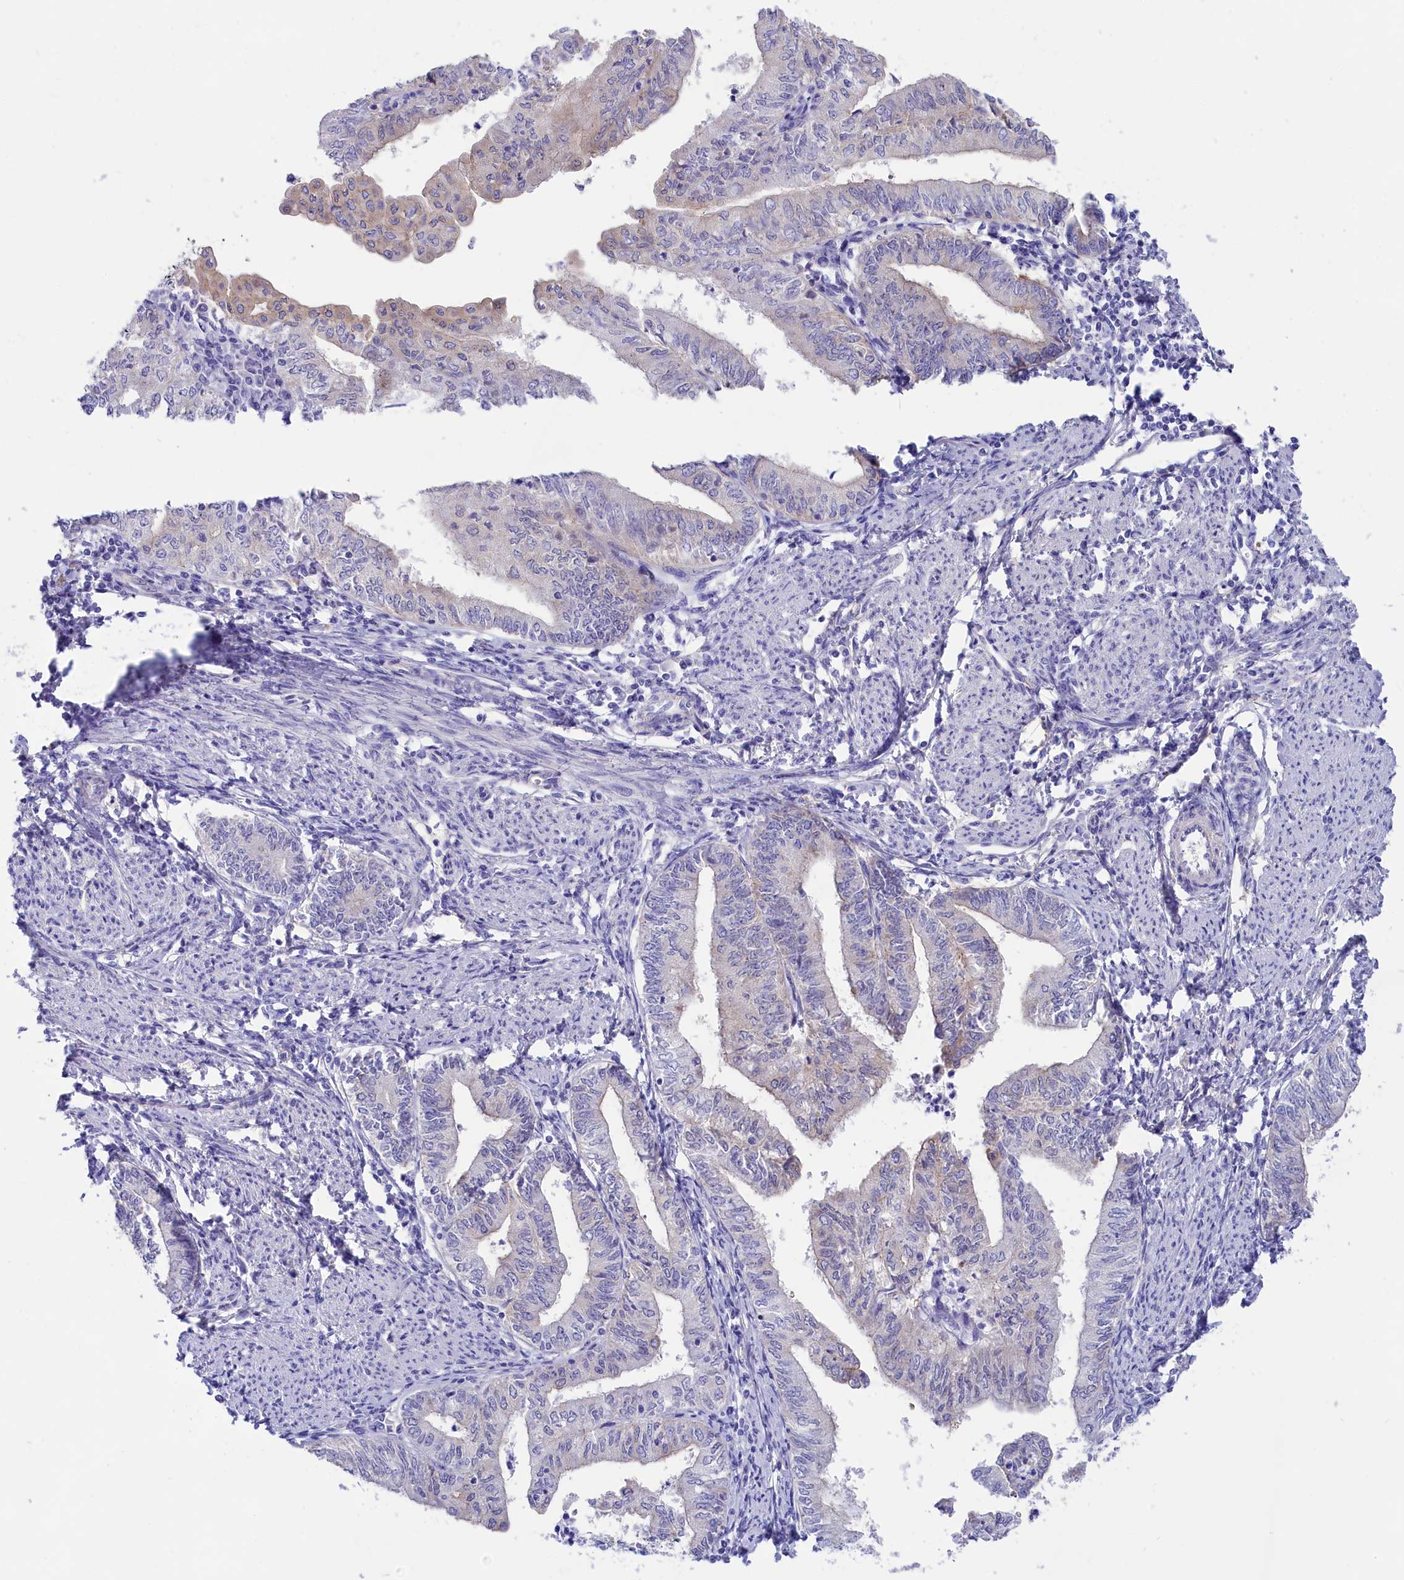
{"staining": {"intensity": "negative", "quantity": "none", "location": "none"}, "tissue": "endometrial cancer", "cell_type": "Tumor cells", "image_type": "cancer", "snomed": [{"axis": "morphology", "description": "Adenocarcinoma, NOS"}, {"axis": "topography", "description": "Endometrium"}], "caption": "This is an immunohistochemistry (IHC) photomicrograph of adenocarcinoma (endometrial). There is no staining in tumor cells.", "gene": "PPP1R13L", "patient": {"sex": "female", "age": 66}}